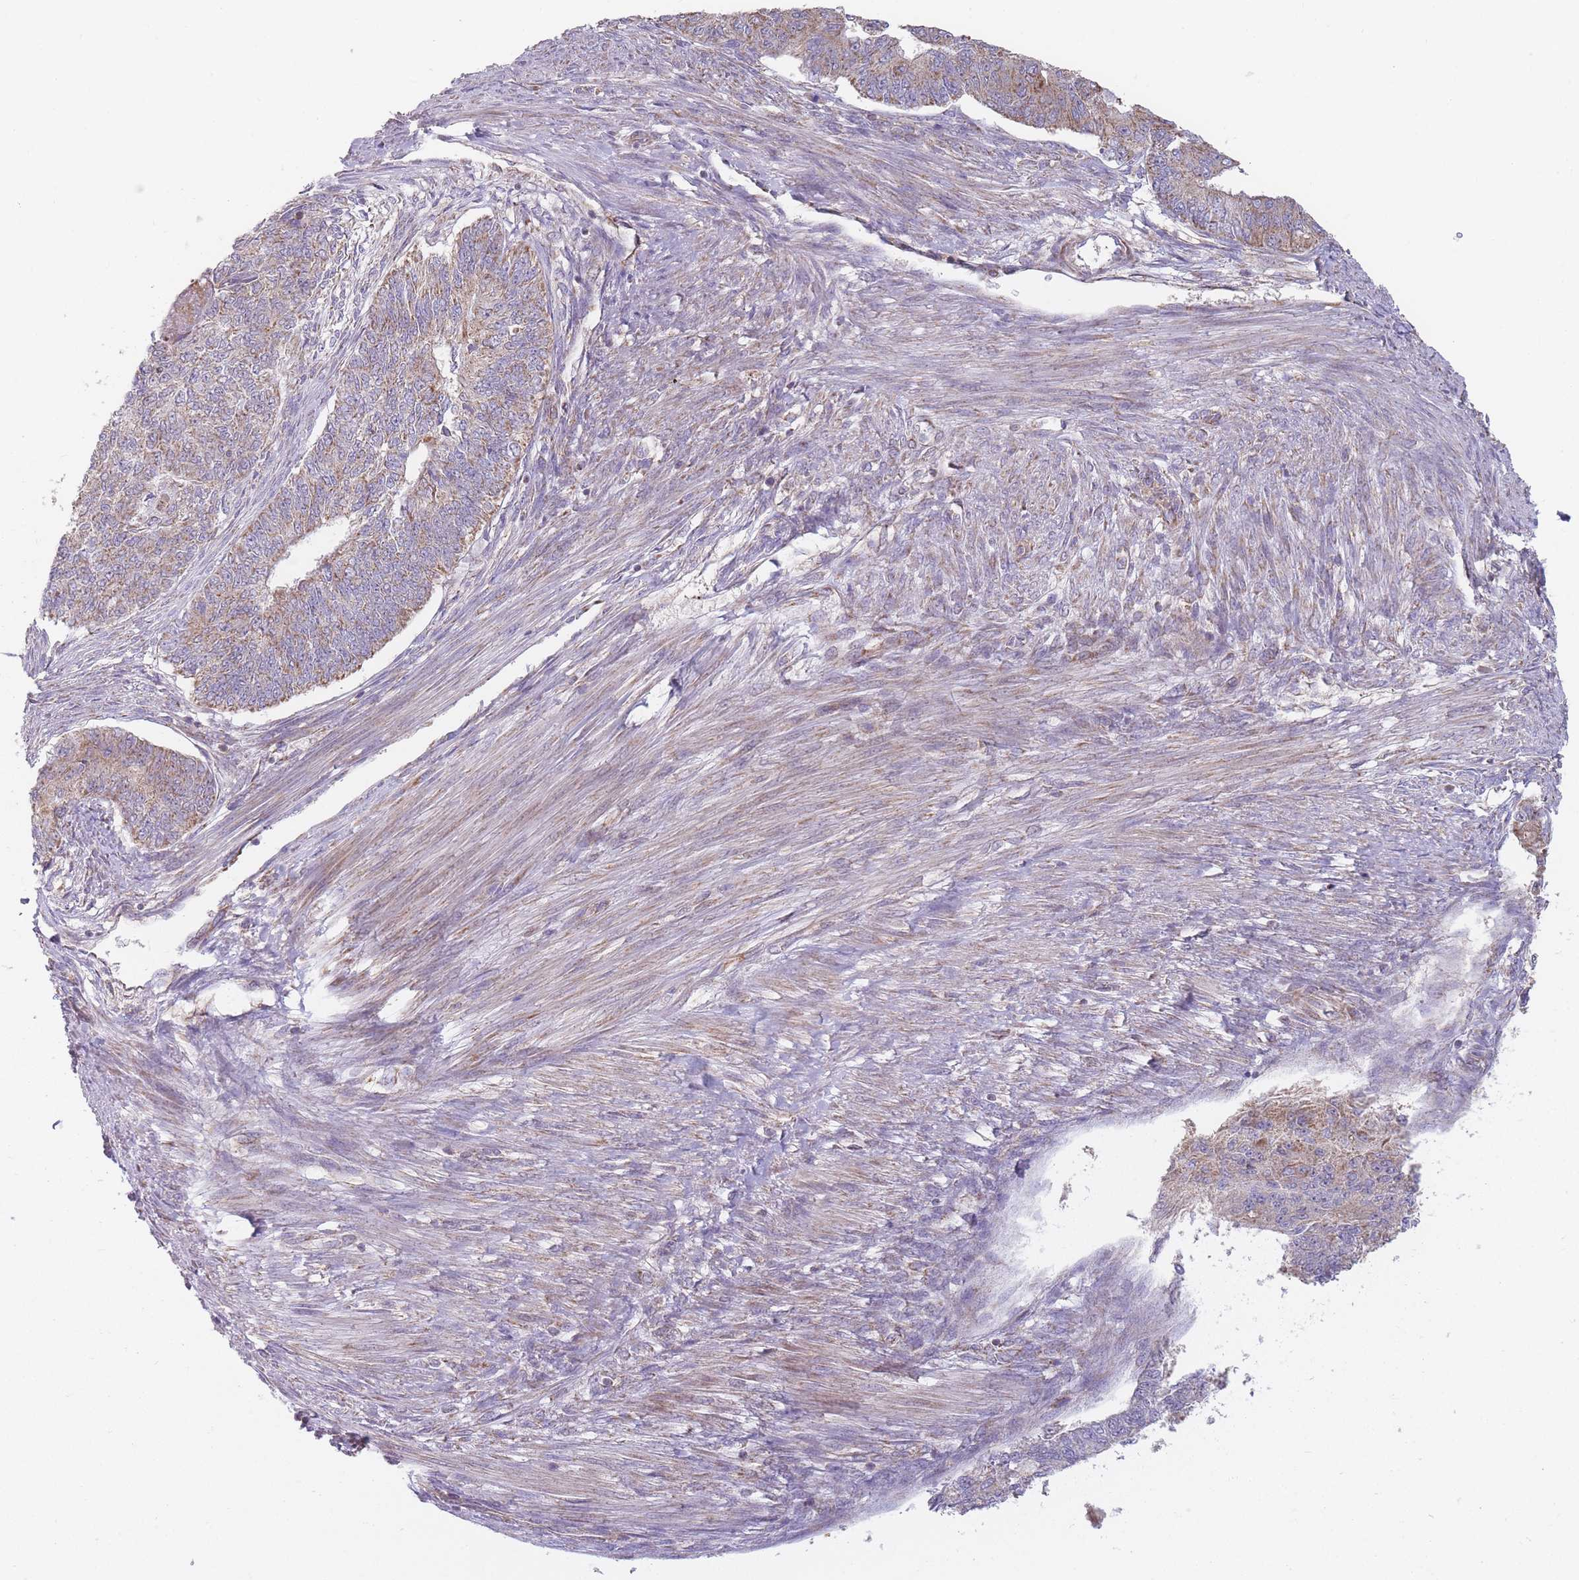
{"staining": {"intensity": "moderate", "quantity": "25%-75%", "location": "cytoplasmic/membranous"}, "tissue": "endometrial cancer", "cell_type": "Tumor cells", "image_type": "cancer", "snomed": [{"axis": "morphology", "description": "Adenocarcinoma, NOS"}, {"axis": "topography", "description": "Endometrium"}], "caption": "Protein expression analysis of human endometrial cancer (adenocarcinoma) reveals moderate cytoplasmic/membranous positivity in approximately 25%-75% of tumor cells.", "gene": "NDUFA9", "patient": {"sex": "female", "age": 32}}